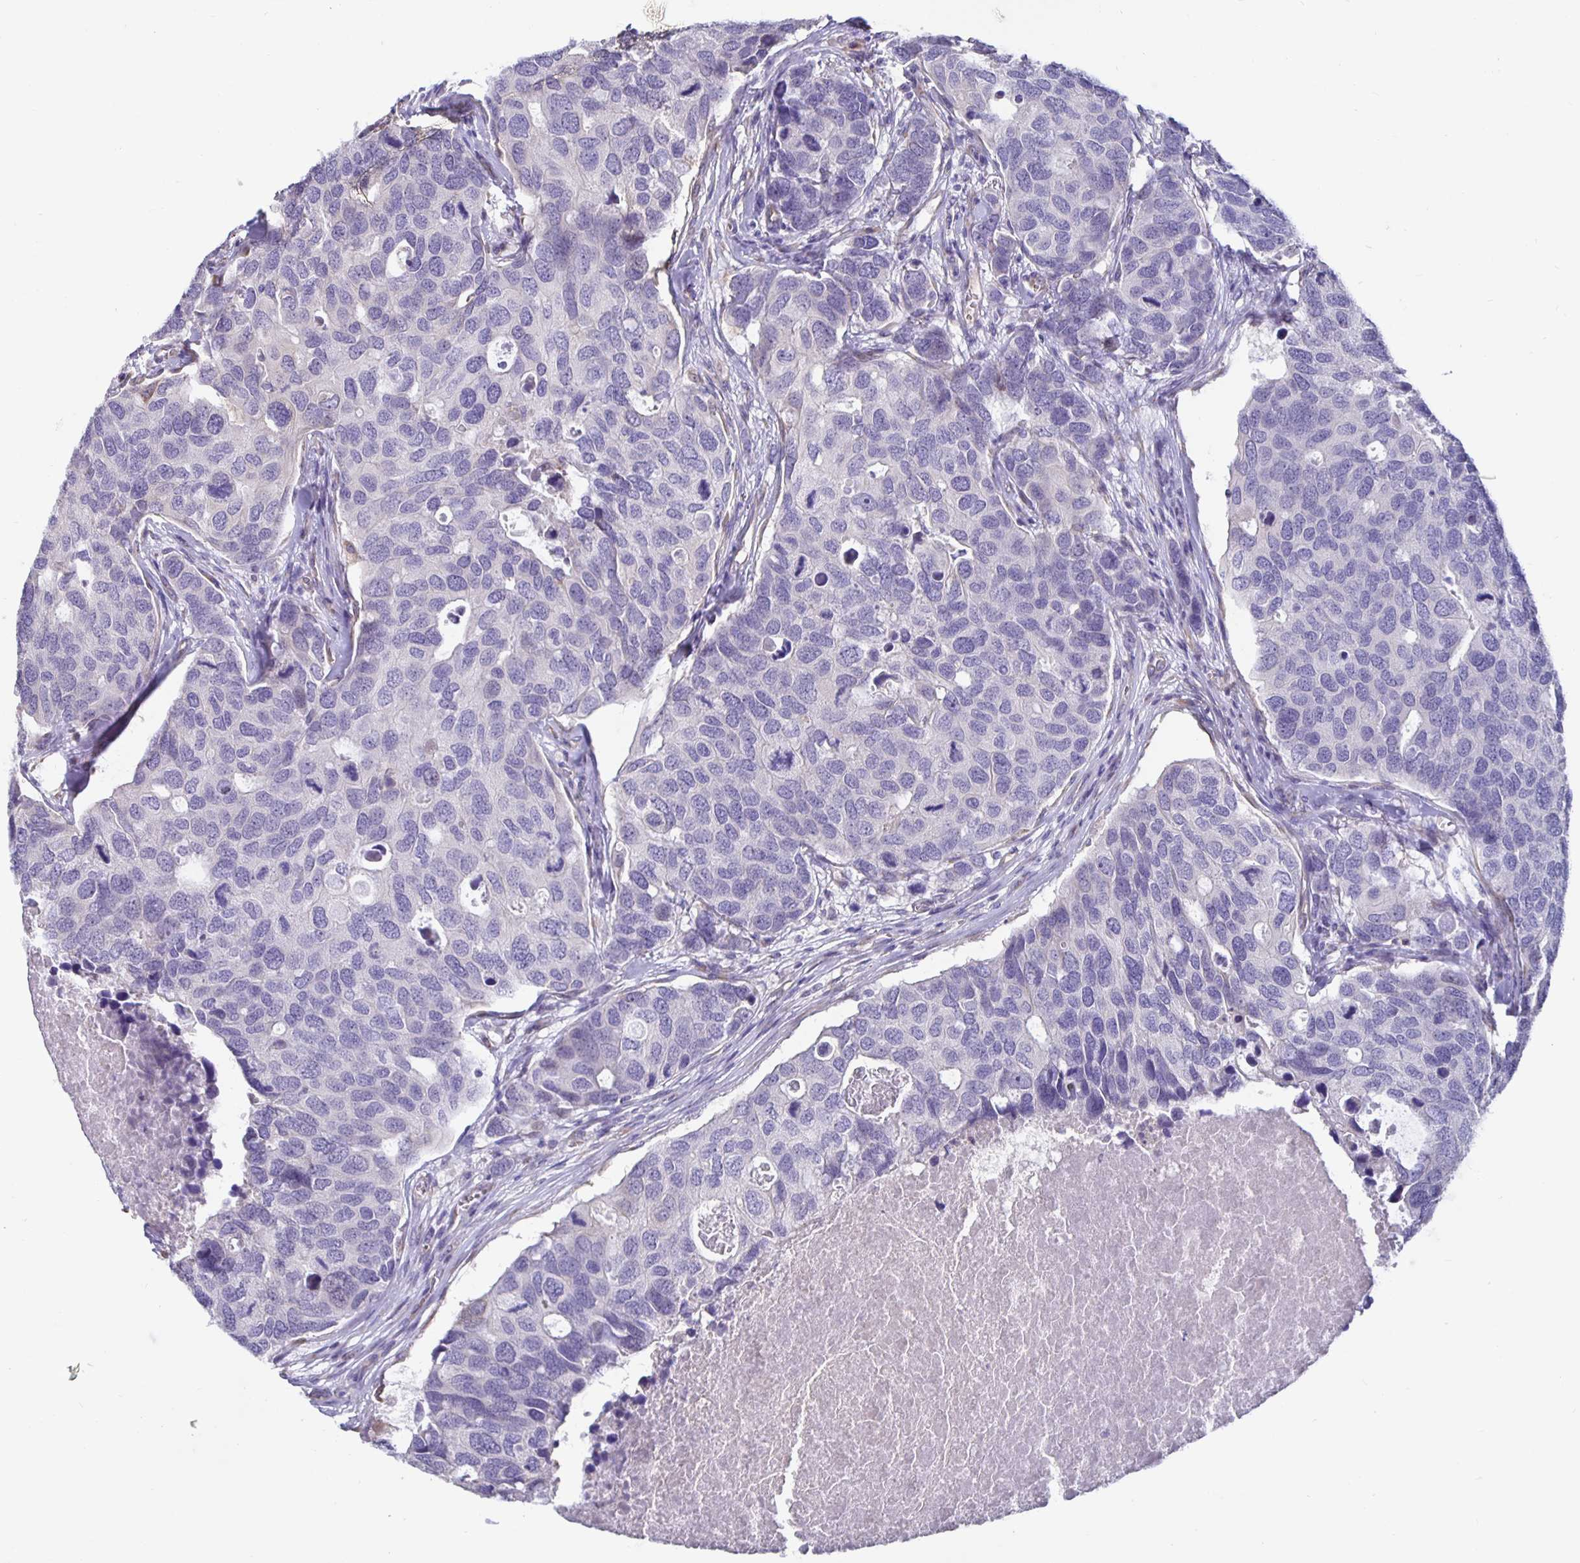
{"staining": {"intensity": "negative", "quantity": "none", "location": "none"}, "tissue": "breast cancer", "cell_type": "Tumor cells", "image_type": "cancer", "snomed": [{"axis": "morphology", "description": "Duct carcinoma"}, {"axis": "topography", "description": "Breast"}], "caption": "This is an immunohistochemistry (IHC) image of invasive ductal carcinoma (breast). There is no staining in tumor cells.", "gene": "DNAI2", "patient": {"sex": "female", "age": 83}}